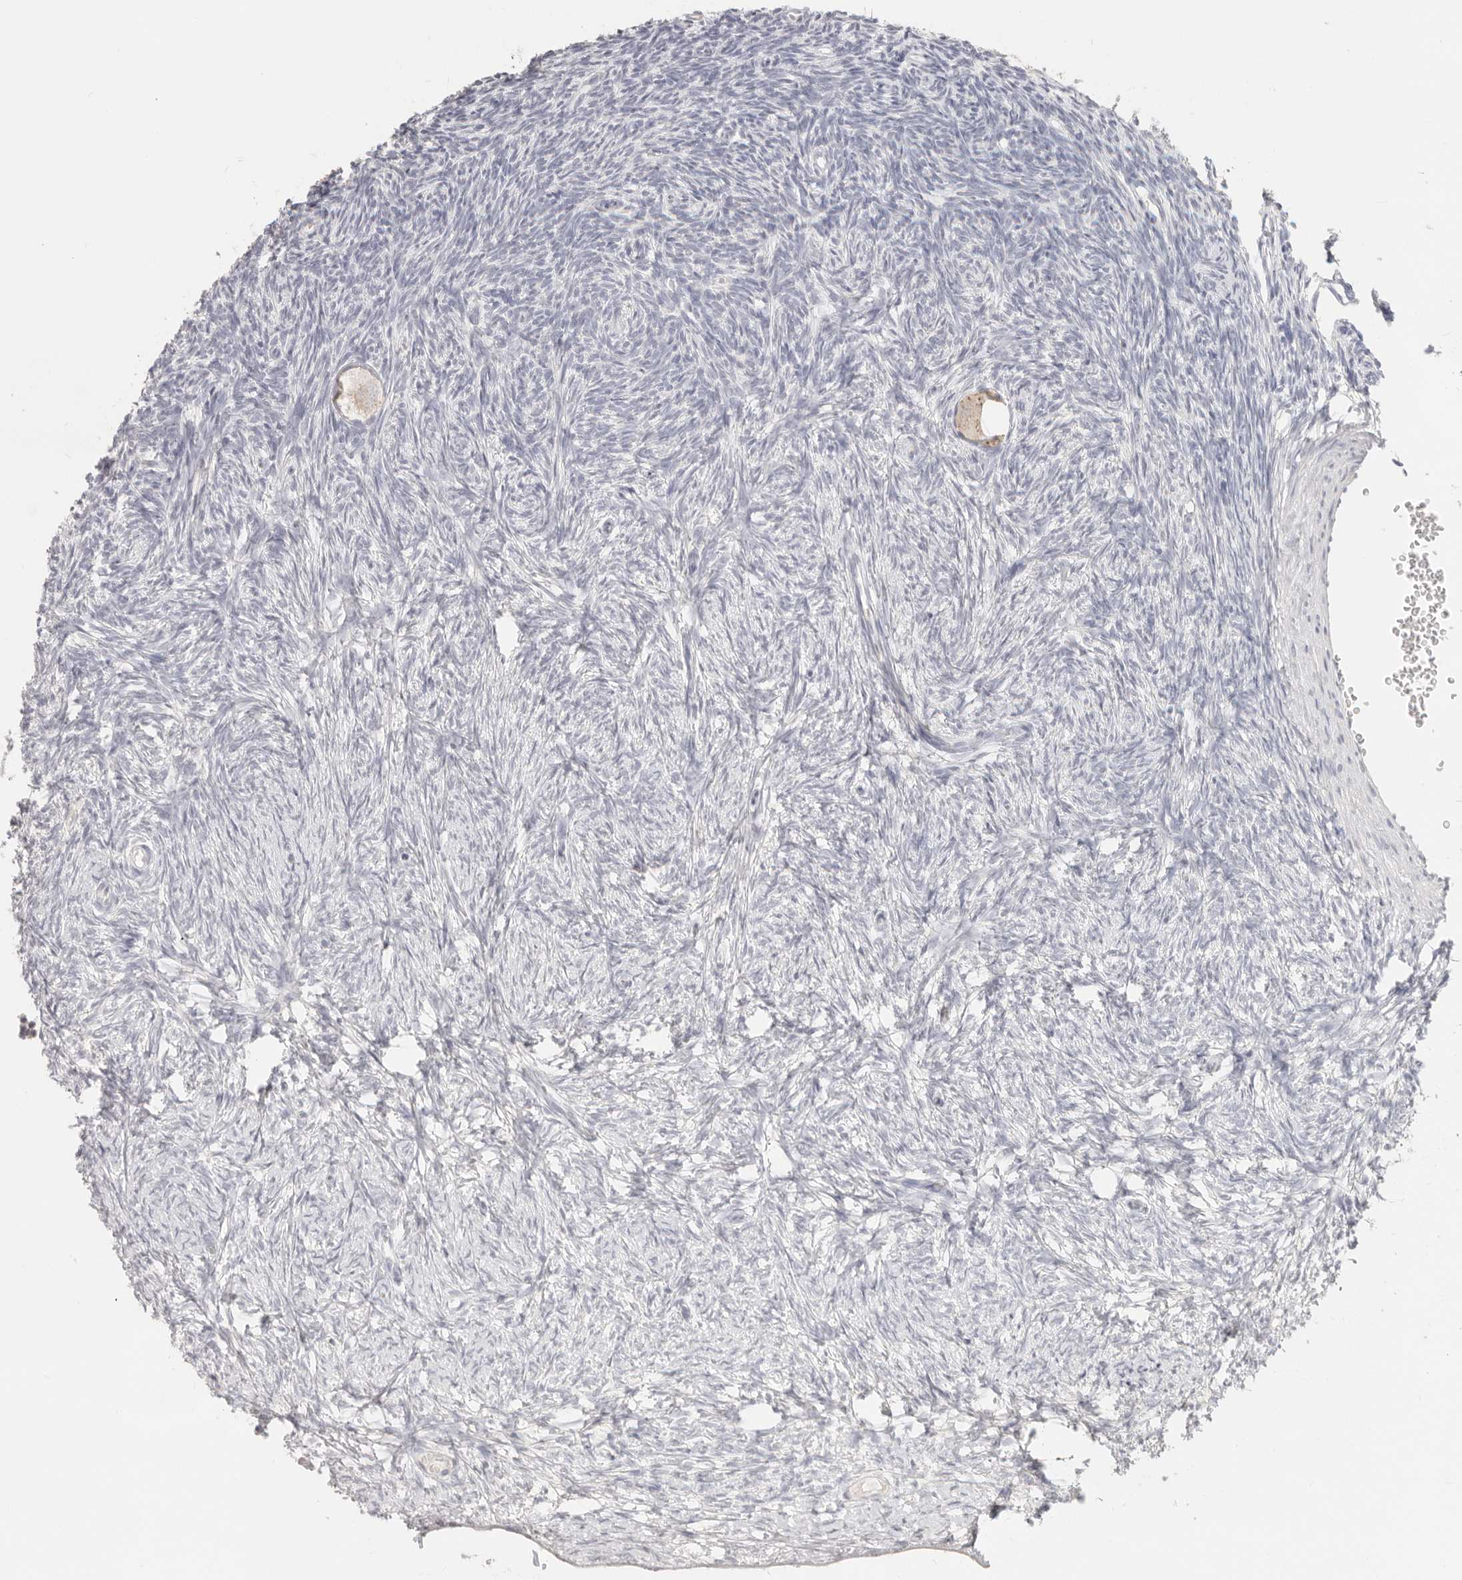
{"staining": {"intensity": "weak", "quantity": "25%-75%", "location": "cytoplasmic/membranous"}, "tissue": "ovary", "cell_type": "Follicle cells", "image_type": "normal", "snomed": [{"axis": "morphology", "description": "Normal tissue, NOS"}, {"axis": "topography", "description": "Ovary"}], "caption": "Immunohistochemistry staining of benign ovary, which exhibits low levels of weak cytoplasmic/membranous positivity in about 25%-75% of follicle cells indicating weak cytoplasmic/membranous protein expression. The staining was performed using DAB (brown) for protein detection and nuclei were counterstained in hematoxylin (blue).", "gene": "EPCAM", "patient": {"sex": "female", "age": 34}}